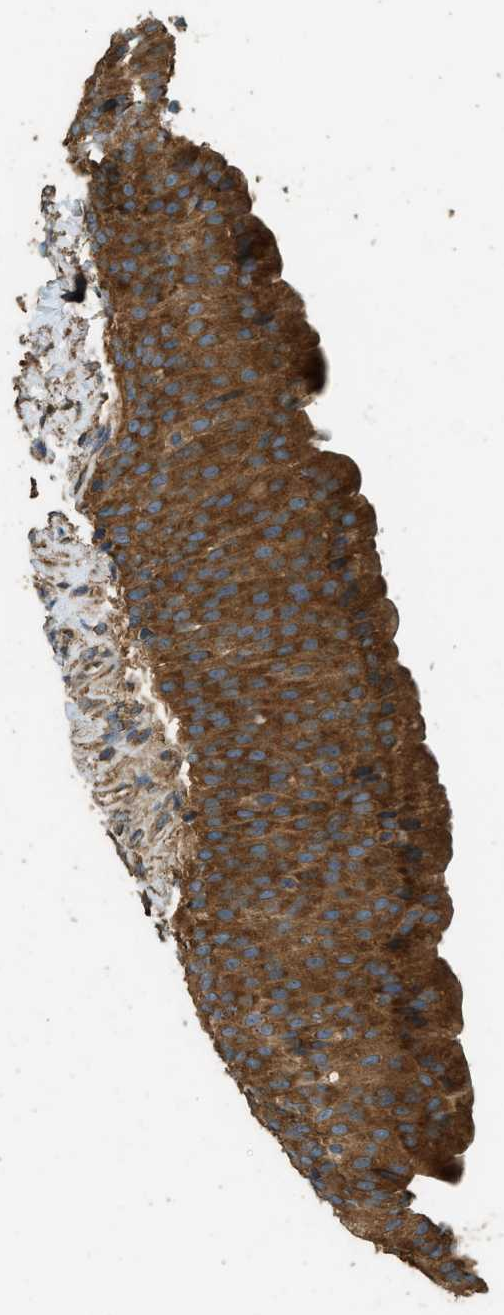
{"staining": {"intensity": "strong", "quantity": ">75%", "location": "cytoplasmic/membranous"}, "tissue": "urinary bladder", "cell_type": "Urothelial cells", "image_type": "normal", "snomed": [{"axis": "morphology", "description": "Normal tissue, NOS"}, {"axis": "topography", "description": "Urinary bladder"}], "caption": "Urinary bladder stained for a protein (brown) displays strong cytoplasmic/membranous positive positivity in approximately >75% of urothelial cells.", "gene": "MARS1", "patient": {"sex": "female", "age": 79}}